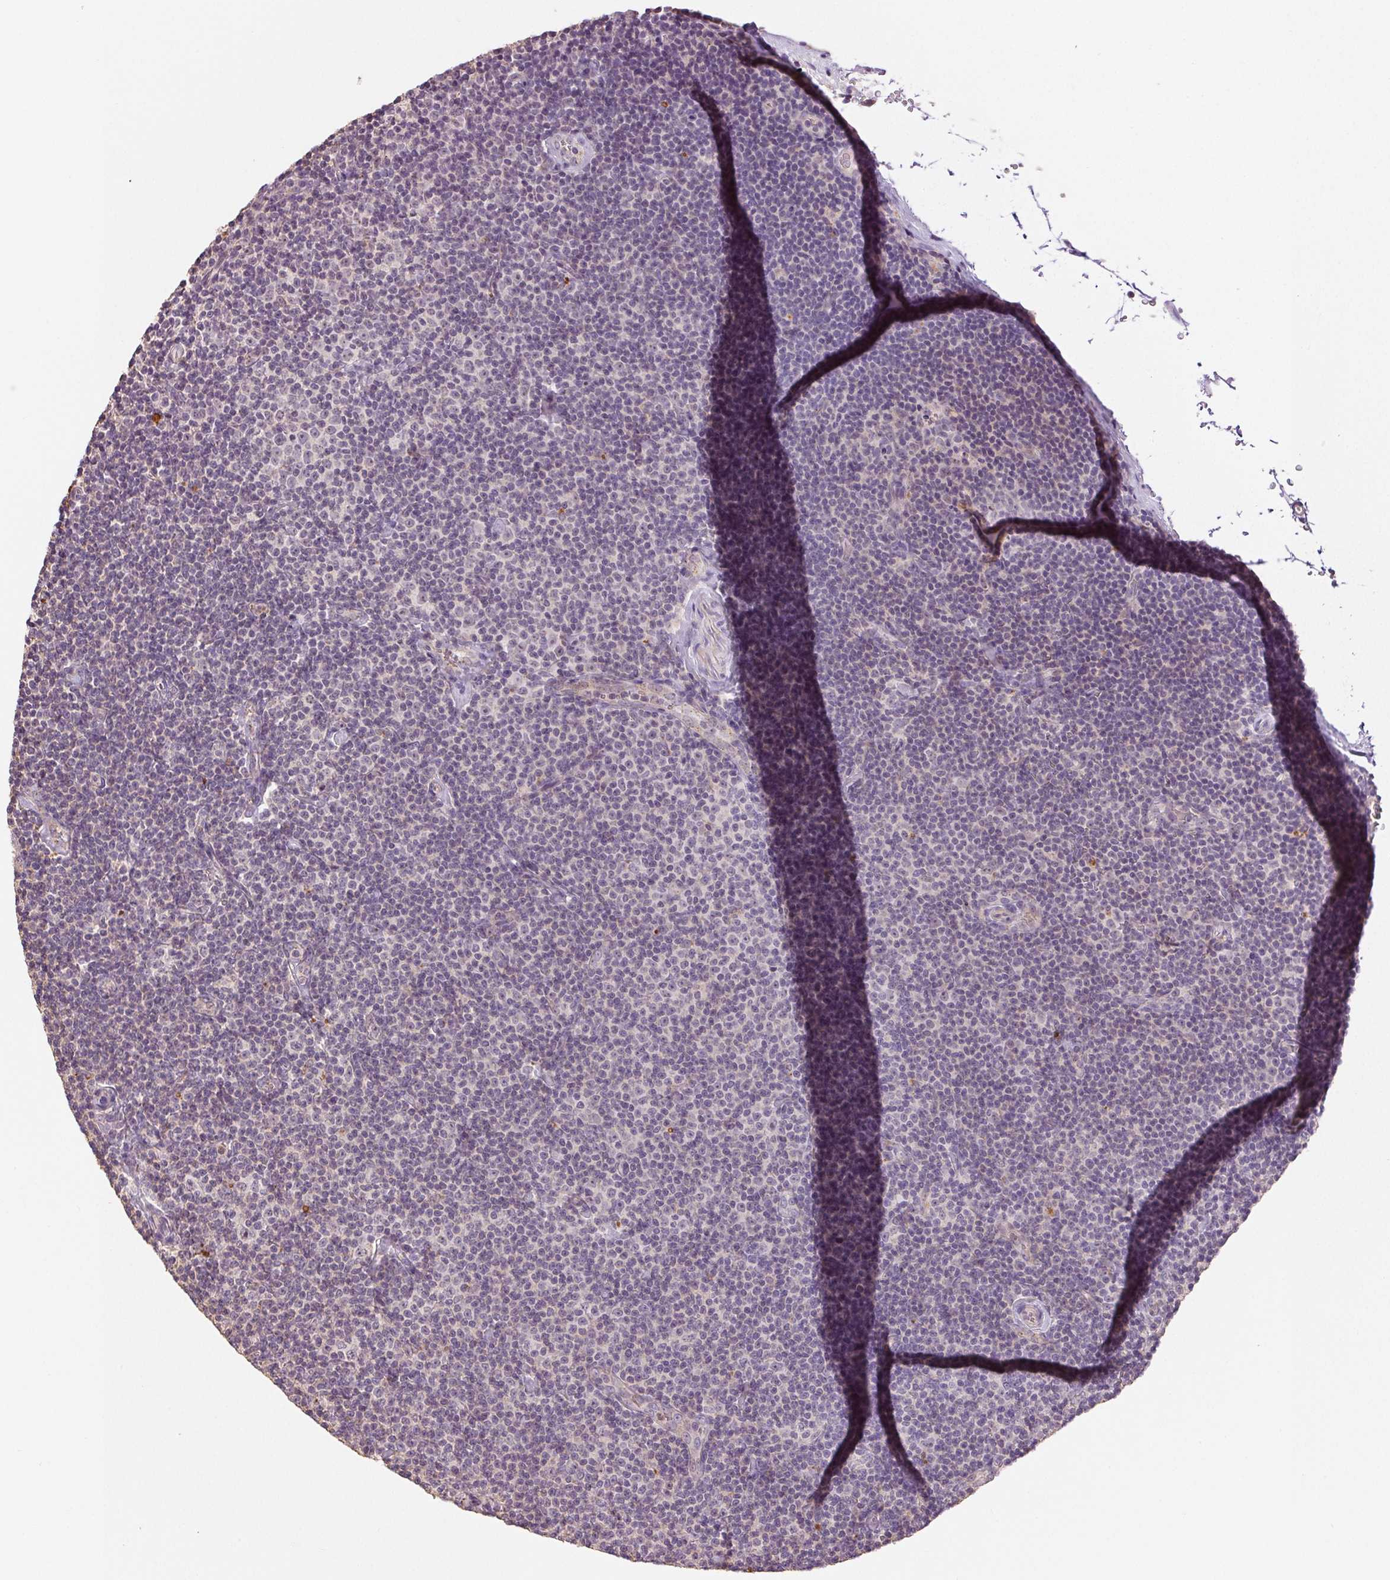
{"staining": {"intensity": "negative", "quantity": "none", "location": "none"}, "tissue": "lymphoma", "cell_type": "Tumor cells", "image_type": "cancer", "snomed": [{"axis": "morphology", "description": "Malignant lymphoma, non-Hodgkin's type, Low grade"}, {"axis": "topography", "description": "Lymph node"}], "caption": "The image exhibits no significant expression in tumor cells of lymphoma.", "gene": "TMEM253", "patient": {"sex": "male", "age": 81}}